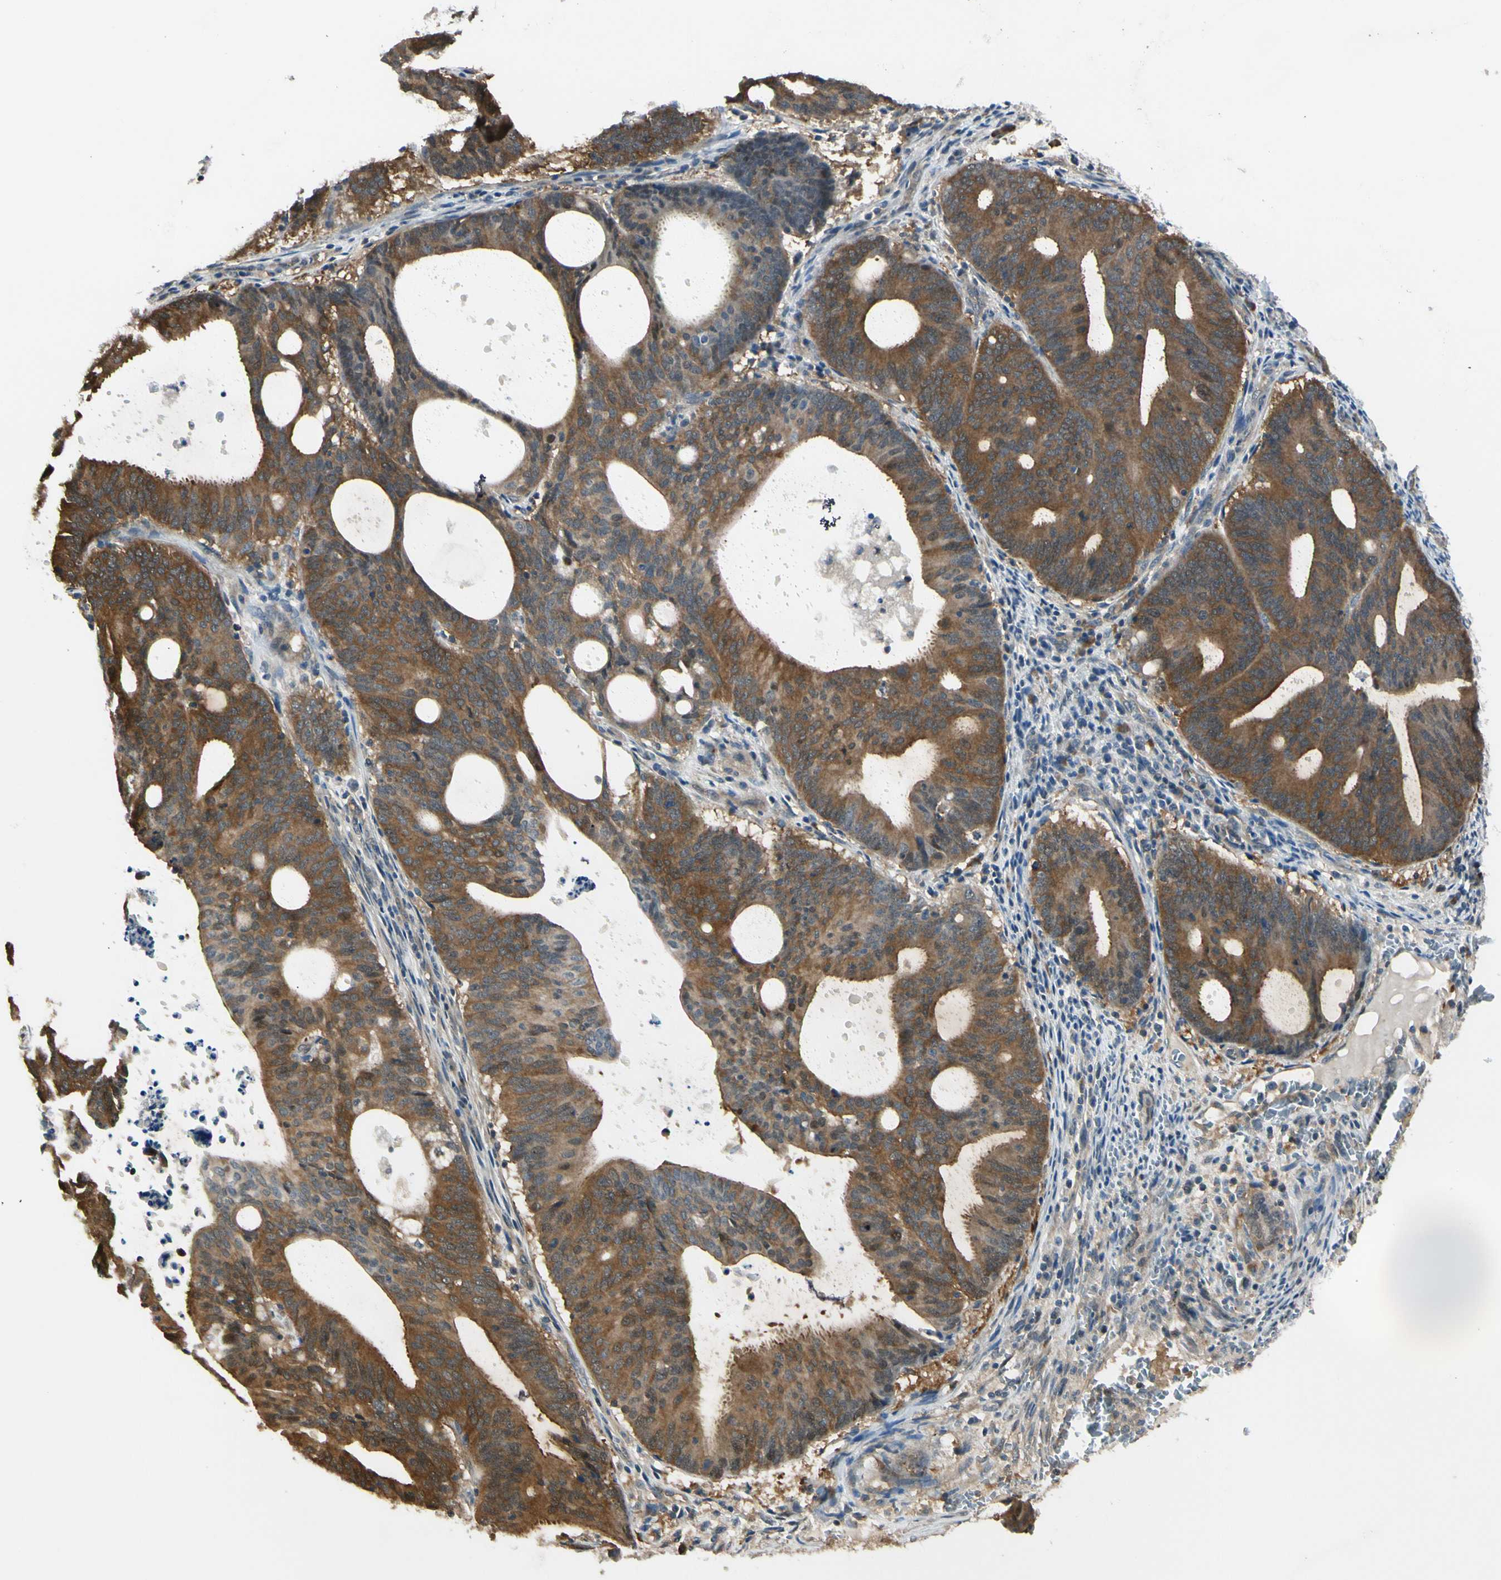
{"staining": {"intensity": "strong", "quantity": ">75%", "location": "cytoplasmic/membranous,nuclear"}, "tissue": "endometrial cancer", "cell_type": "Tumor cells", "image_type": "cancer", "snomed": [{"axis": "morphology", "description": "Adenocarcinoma, NOS"}, {"axis": "topography", "description": "Uterus"}], "caption": "High-power microscopy captured an IHC photomicrograph of adenocarcinoma (endometrial), revealing strong cytoplasmic/membranous and nuclear staining in approximately >75% of tumor cells. The protein of interest is stained brown, and the nuclei are stained in blue (DAB IHC with brightfield microscopy, high magnification).", "gene": "RASGRF1", "patient": {"sex": "female", "age": 83}}